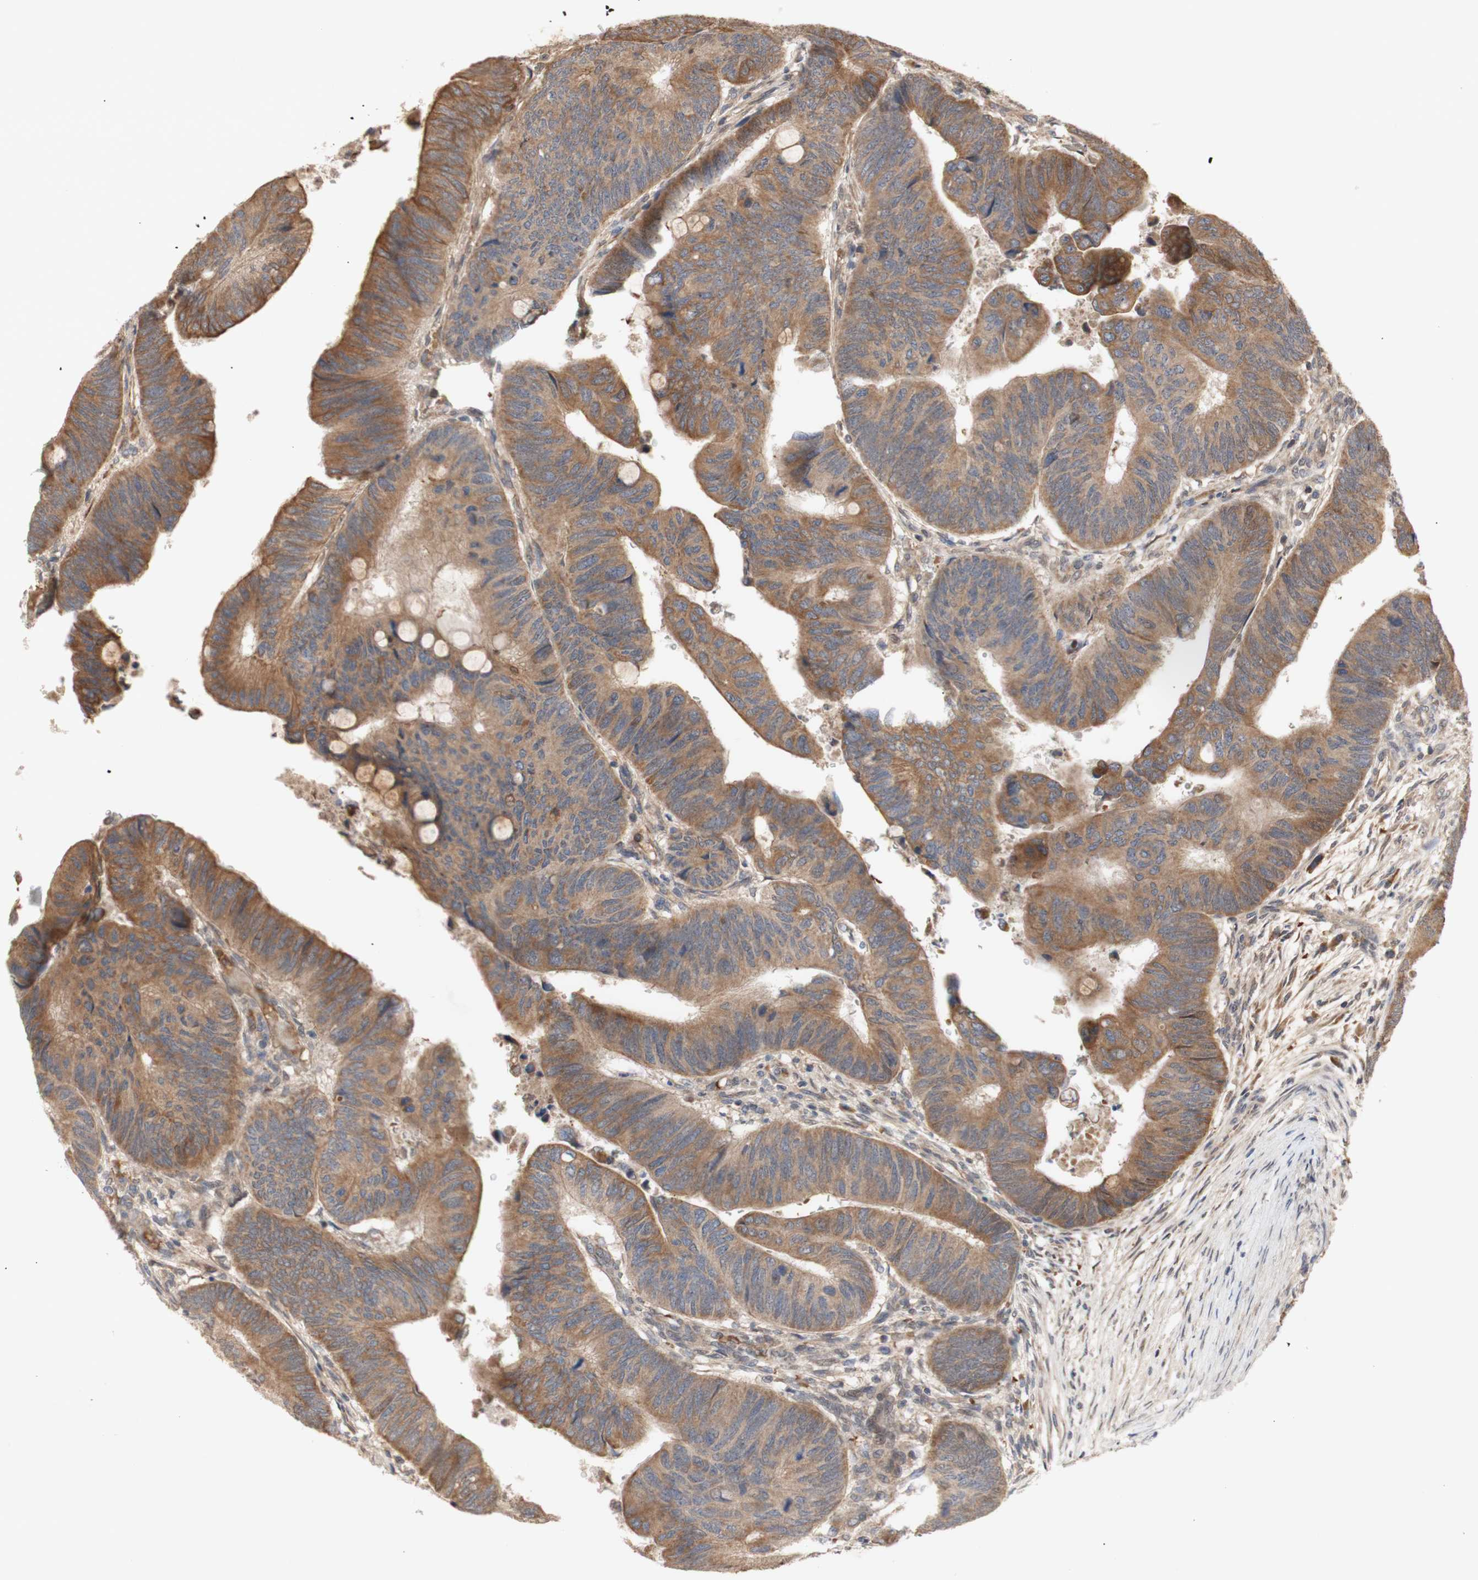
{"staining": {"intensity": "moderate", "quantity": ">75%", "location": "cytoplasmic/membranous"}, "tissue": "colorectal cancer", "cell_type": "Tumor cells", "image_type": "cancer", "snomed": [{"axis": "morphology", "description": "Normal tissue, NOS"}, {"axis": "morphology", "description": "Adenocarcinoma, NOS"}, {"axis": "topography", "description": "Rectum"}, {"axis": "topography", "description": "Peripheral nerve tissue"}], "caption": "The micrograph exhibits a brown stain indicating the presence of a protein in the cytoplasmic/membranous of tumor cells in colorectal cancer (adenocarcinoma).", "gene": "PKN1", "patient": {"sex": "male", "age": 92}}